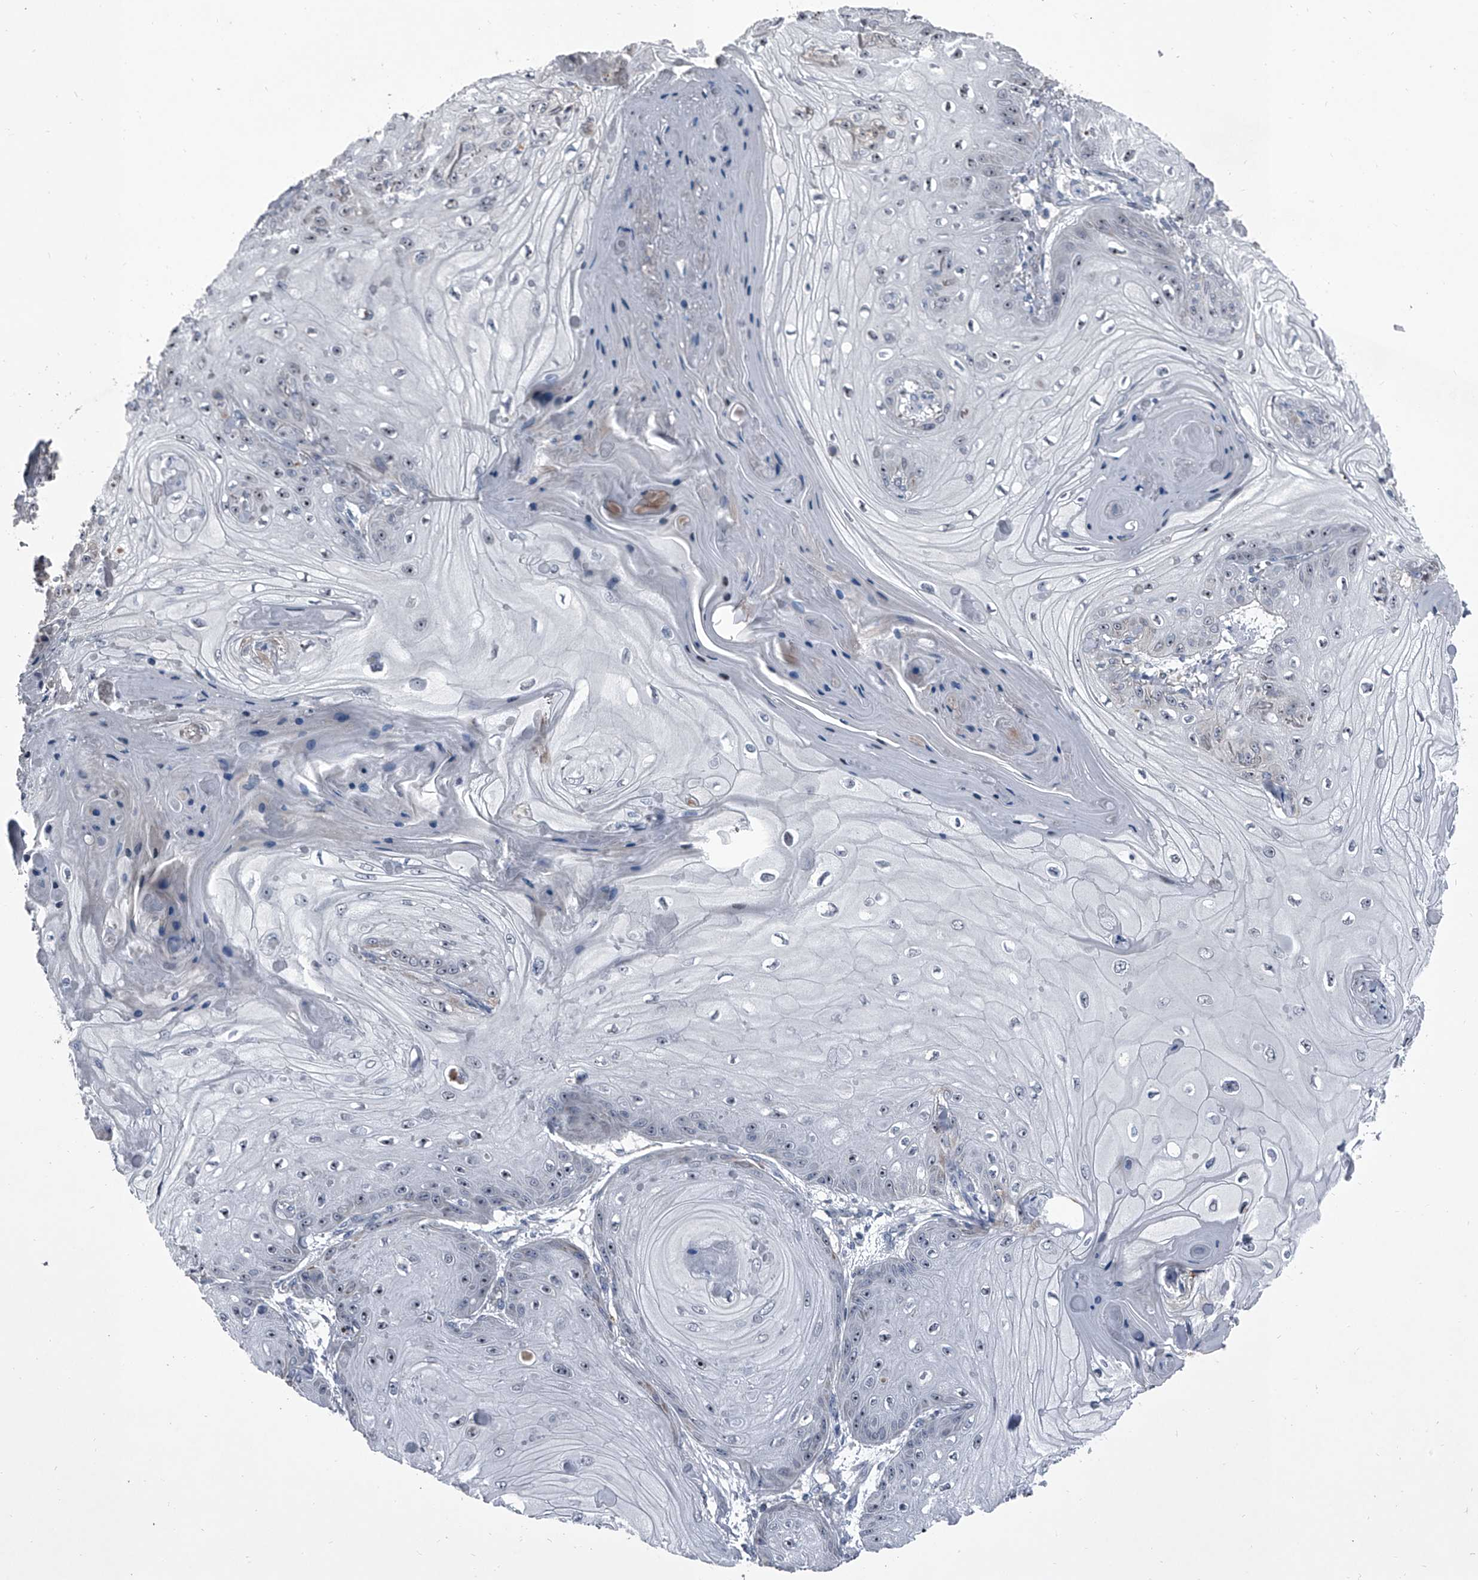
{"staining": {"intensity": "weak", "quantity": "<25%", "location": "nuclear"}, "tissue": "skin cancer", "cell_type": "Tumor cells", "image_type": "cancer", "snomed": [{"axis": "morphology", "description": "Squamous cell carcinoma, NOS"}, {"axis": "topography", "description": "Skin"}], "caption": "Skin cancer (squamous cell carcinoma) was stained to show a protein in brown. There is no significant positivity in tumor cells. (Brightfield microscopy of DAB (3,3'-diaminobenzidine) immunohistochemistry (IHC) at high magnification).", "gene": "CEP85L", "patient": {"sex": "male", "age": 74}}